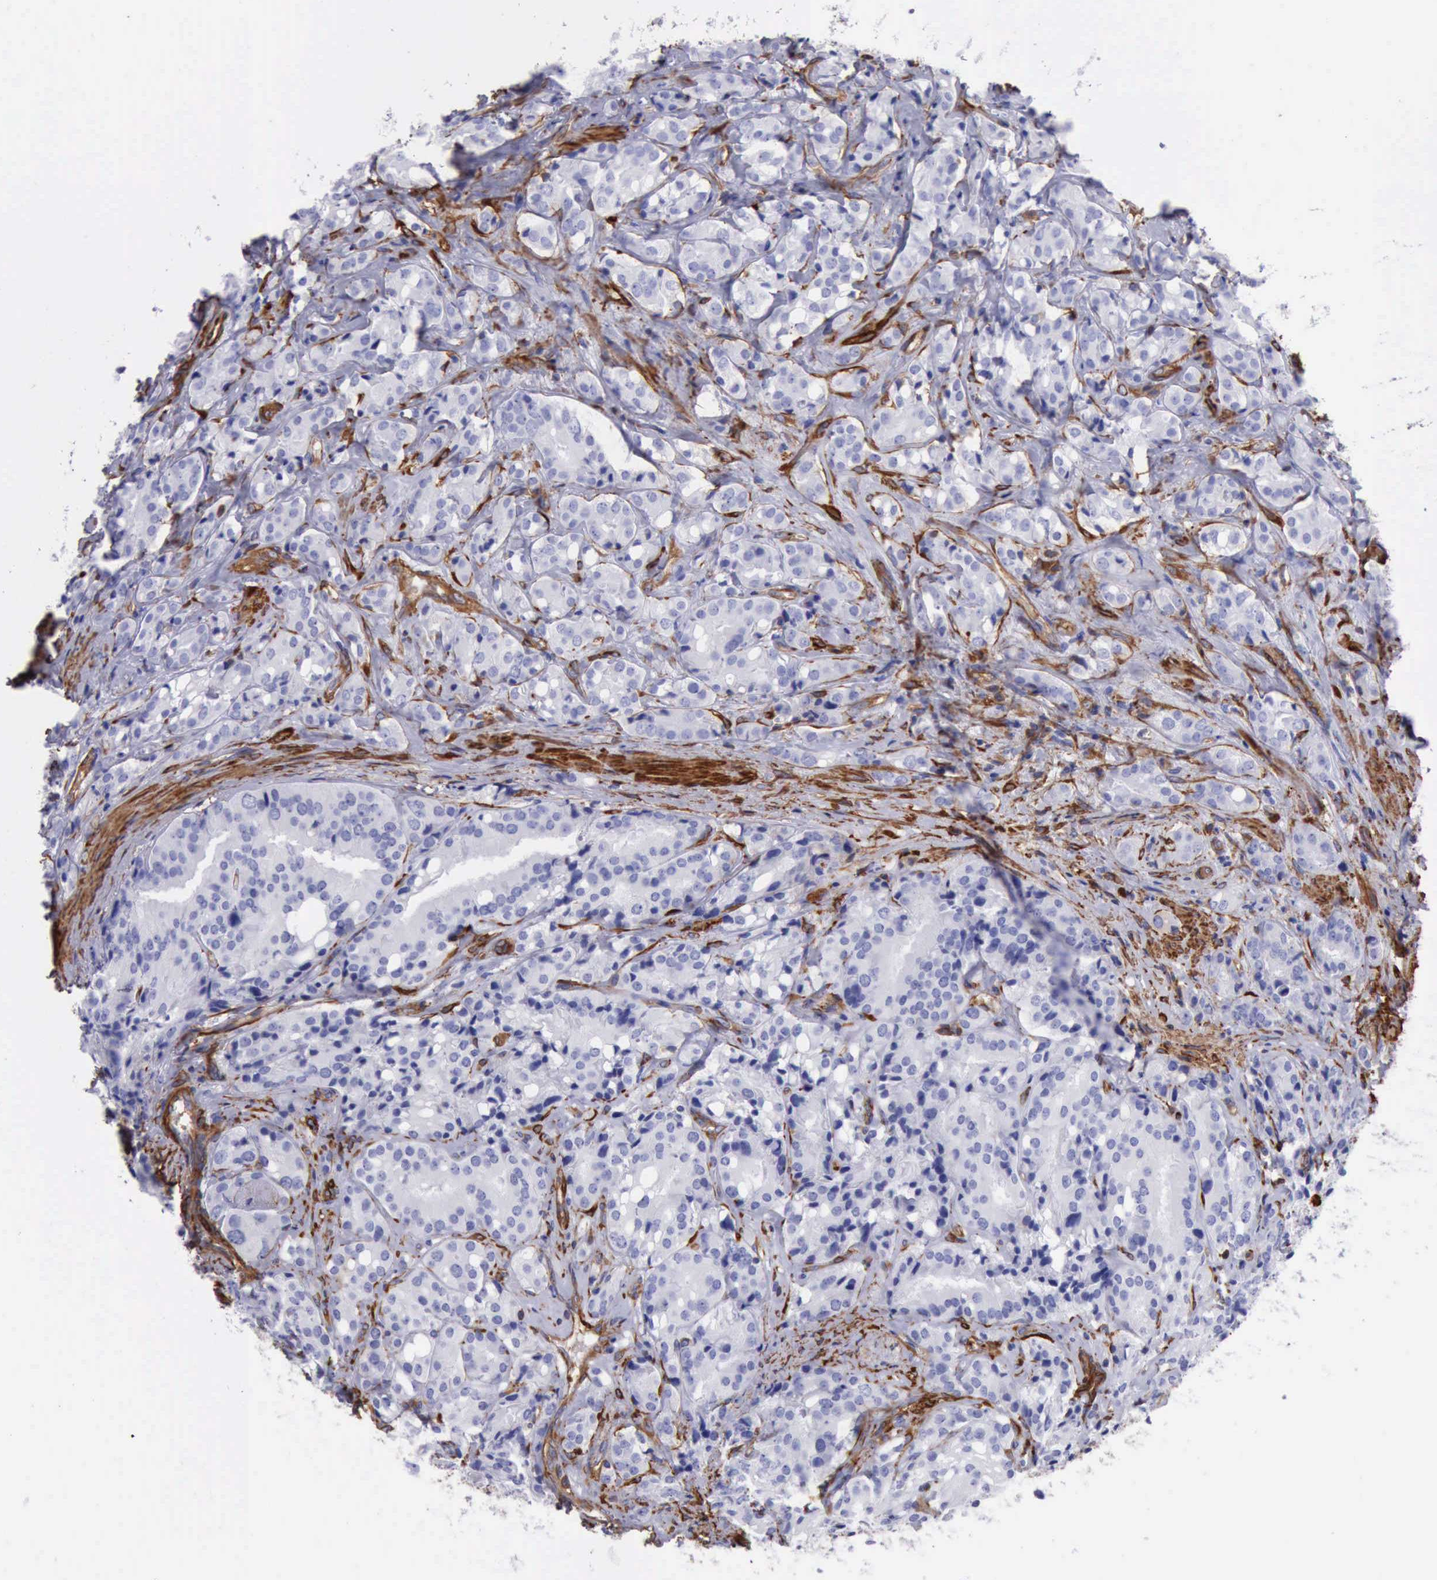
{"staining": {"intensity": "negative", "quantity": "none", "location": "none"}, "tissue": "prostate cancer", "cell_type": "Tumor cells", "image_type": "cancer", "snomed": [{"axis": "morphology", "description": "Adenocarcinoma, High grade"}, {"axis": "topography", "description": "Prostate"}], "caption": "This is an immunohistochemistry micrograph of high-grade adenocarcinoma (prostate). There is no positivity in tumor cells.", "gene": "FLNA", "patient": {"sex": "male", "age": 68}}